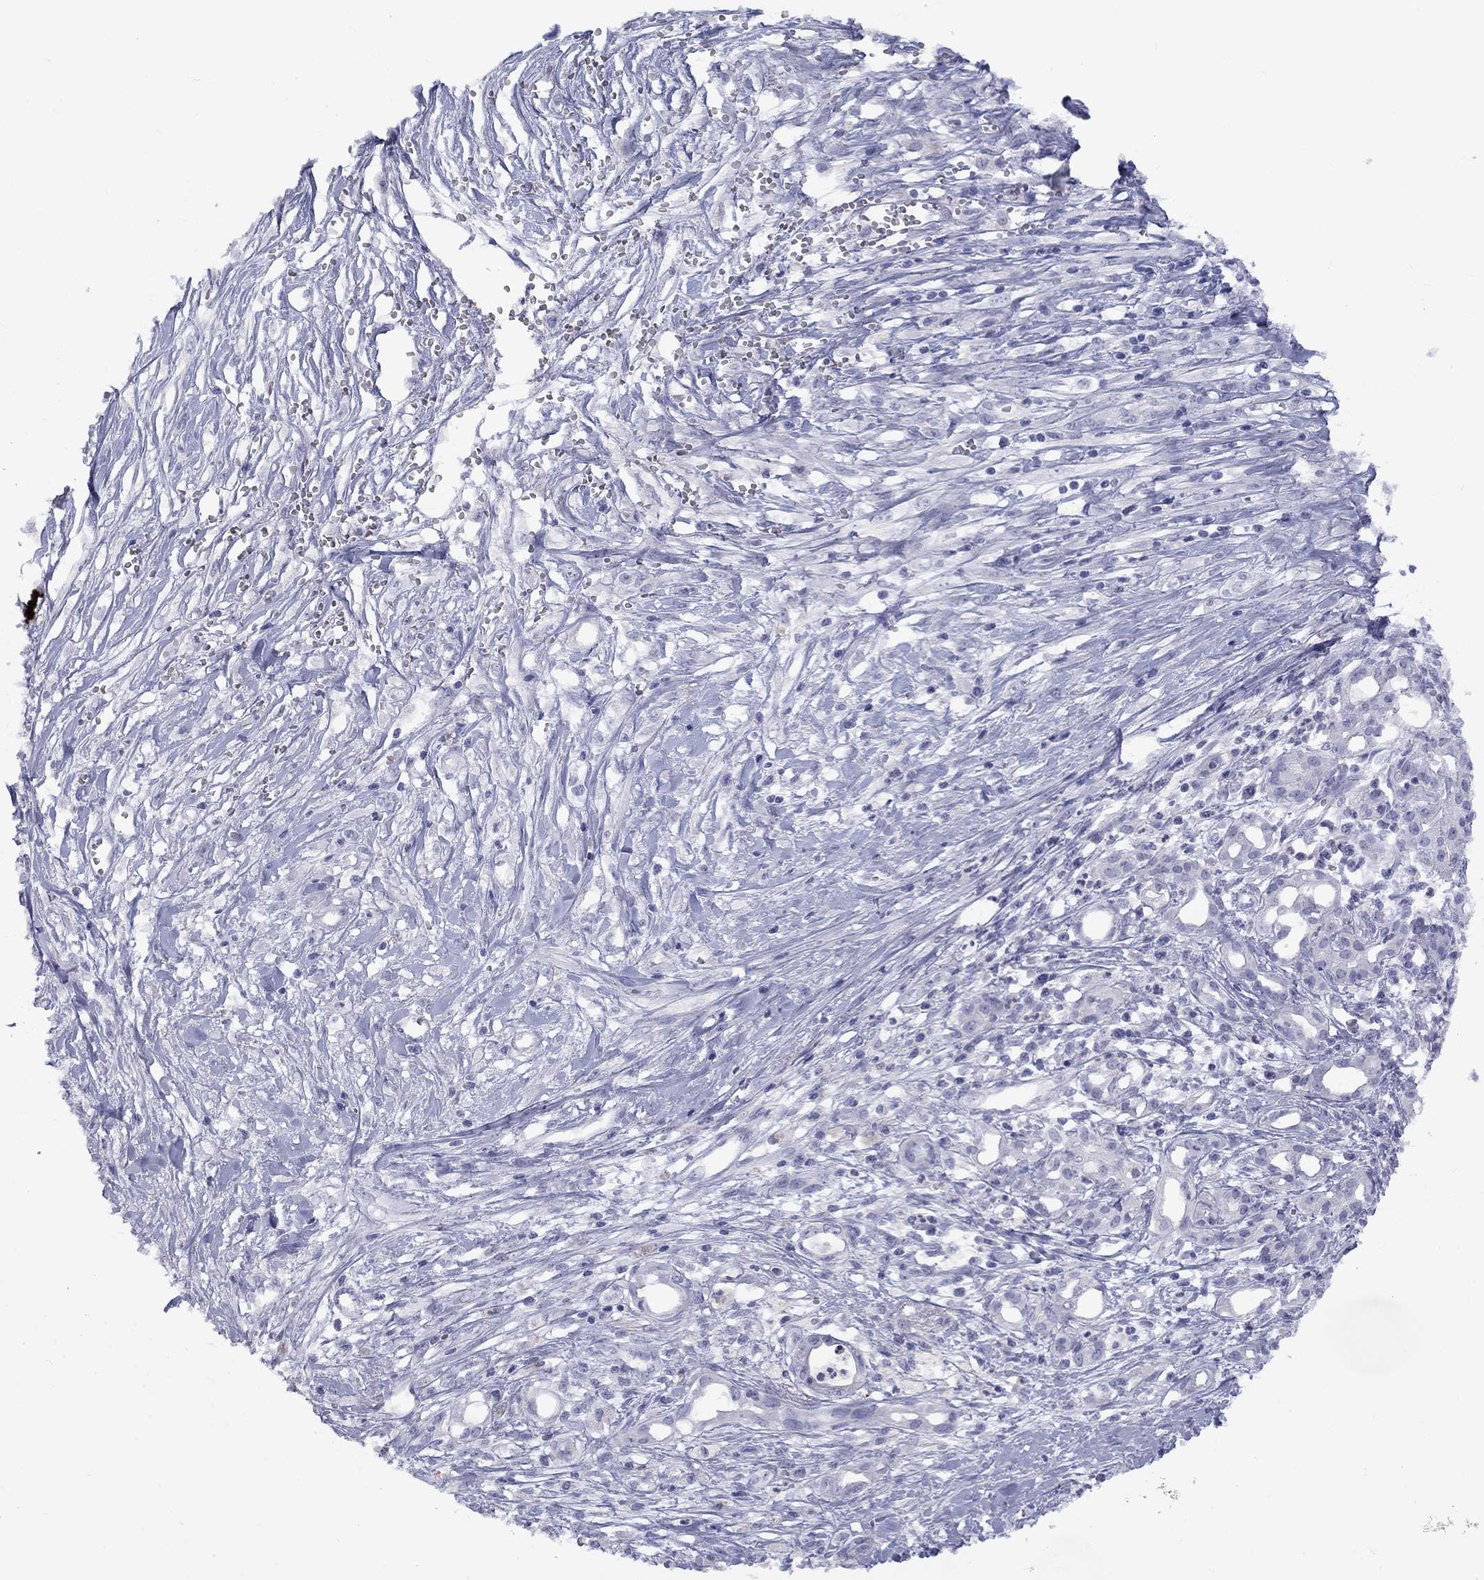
{"staining": {"intensity": "negative", "quantity": "none", "location": "none"}, "tissue": "pancreatic cancer", "cell_type": "Tumor cells", "image_type": "cancer", "snomed": [{"axis": "morphology", "description": "Adenocarcinoma, NOS"}, {"axis": "topography", "description": "Pancreas"}], "caption": "This is an IHC histopathology image of adenocarcinoma (pancreatic). There is no expression in tumor cells.", "gene": "CACNA1A", "patient": {"sex": "male", "age": 71}}